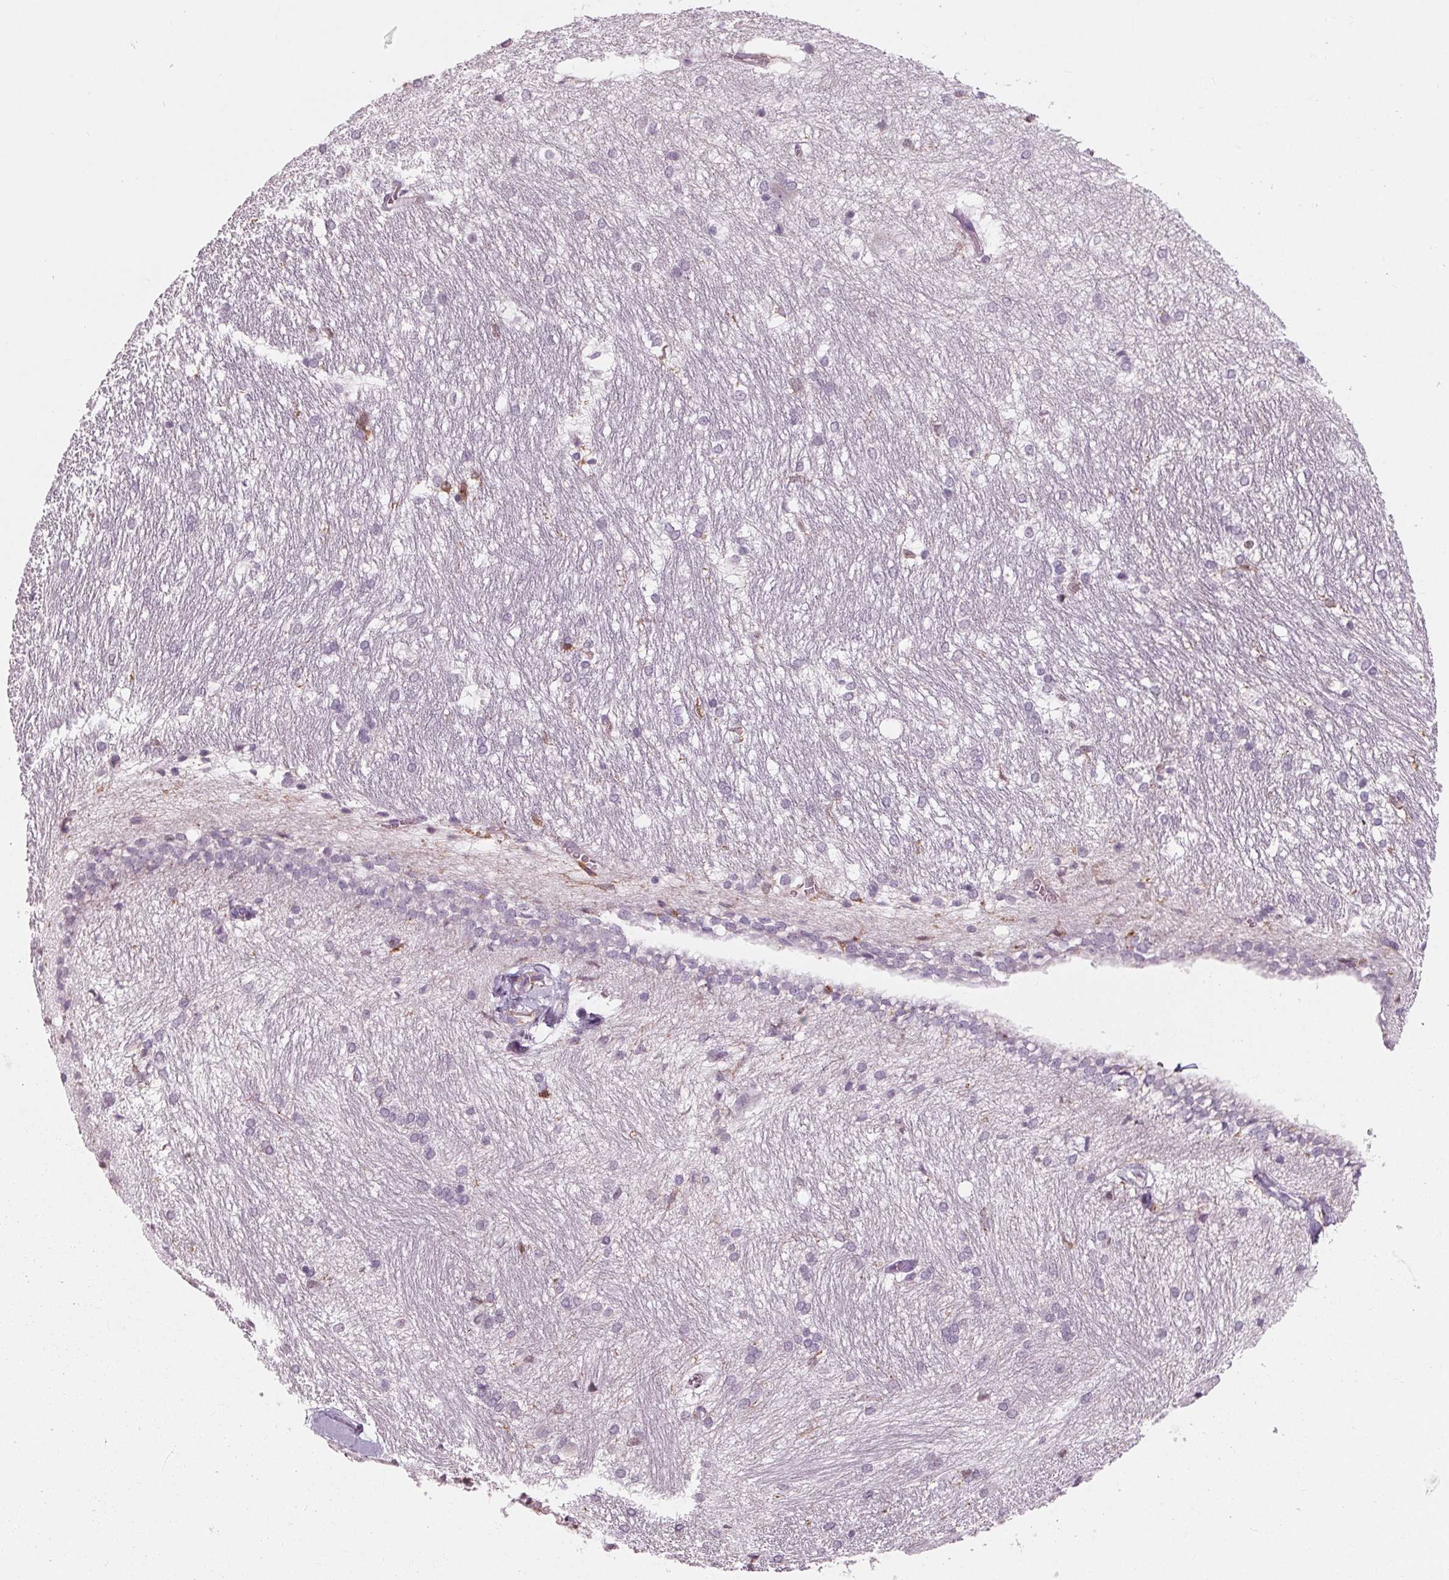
{"staining": {"intensity": "negative", "quantity": "none", "location": "none"}, "tissue": "hippocampus", "cell_type": "Glial cells", "image_type": "normal", "snomed": [{"axis": "morphology", "description": "Normal tissue, NOS"}, {"axis": "topography", "description": "Cerebral cortex"}, {"axis": "topography", "description": "Hippocampus"}], "caption": "Image shows no significant protein positivity in glial cells of benign hippocampus. Brightfield microscopy of immunohistochemistry (IHC) stained with DAB (brown) and hematoxylin (blue), captured at high magnification.", "gene": "ARHGAP25", "patient": {"sex": "female", "age": 19}}